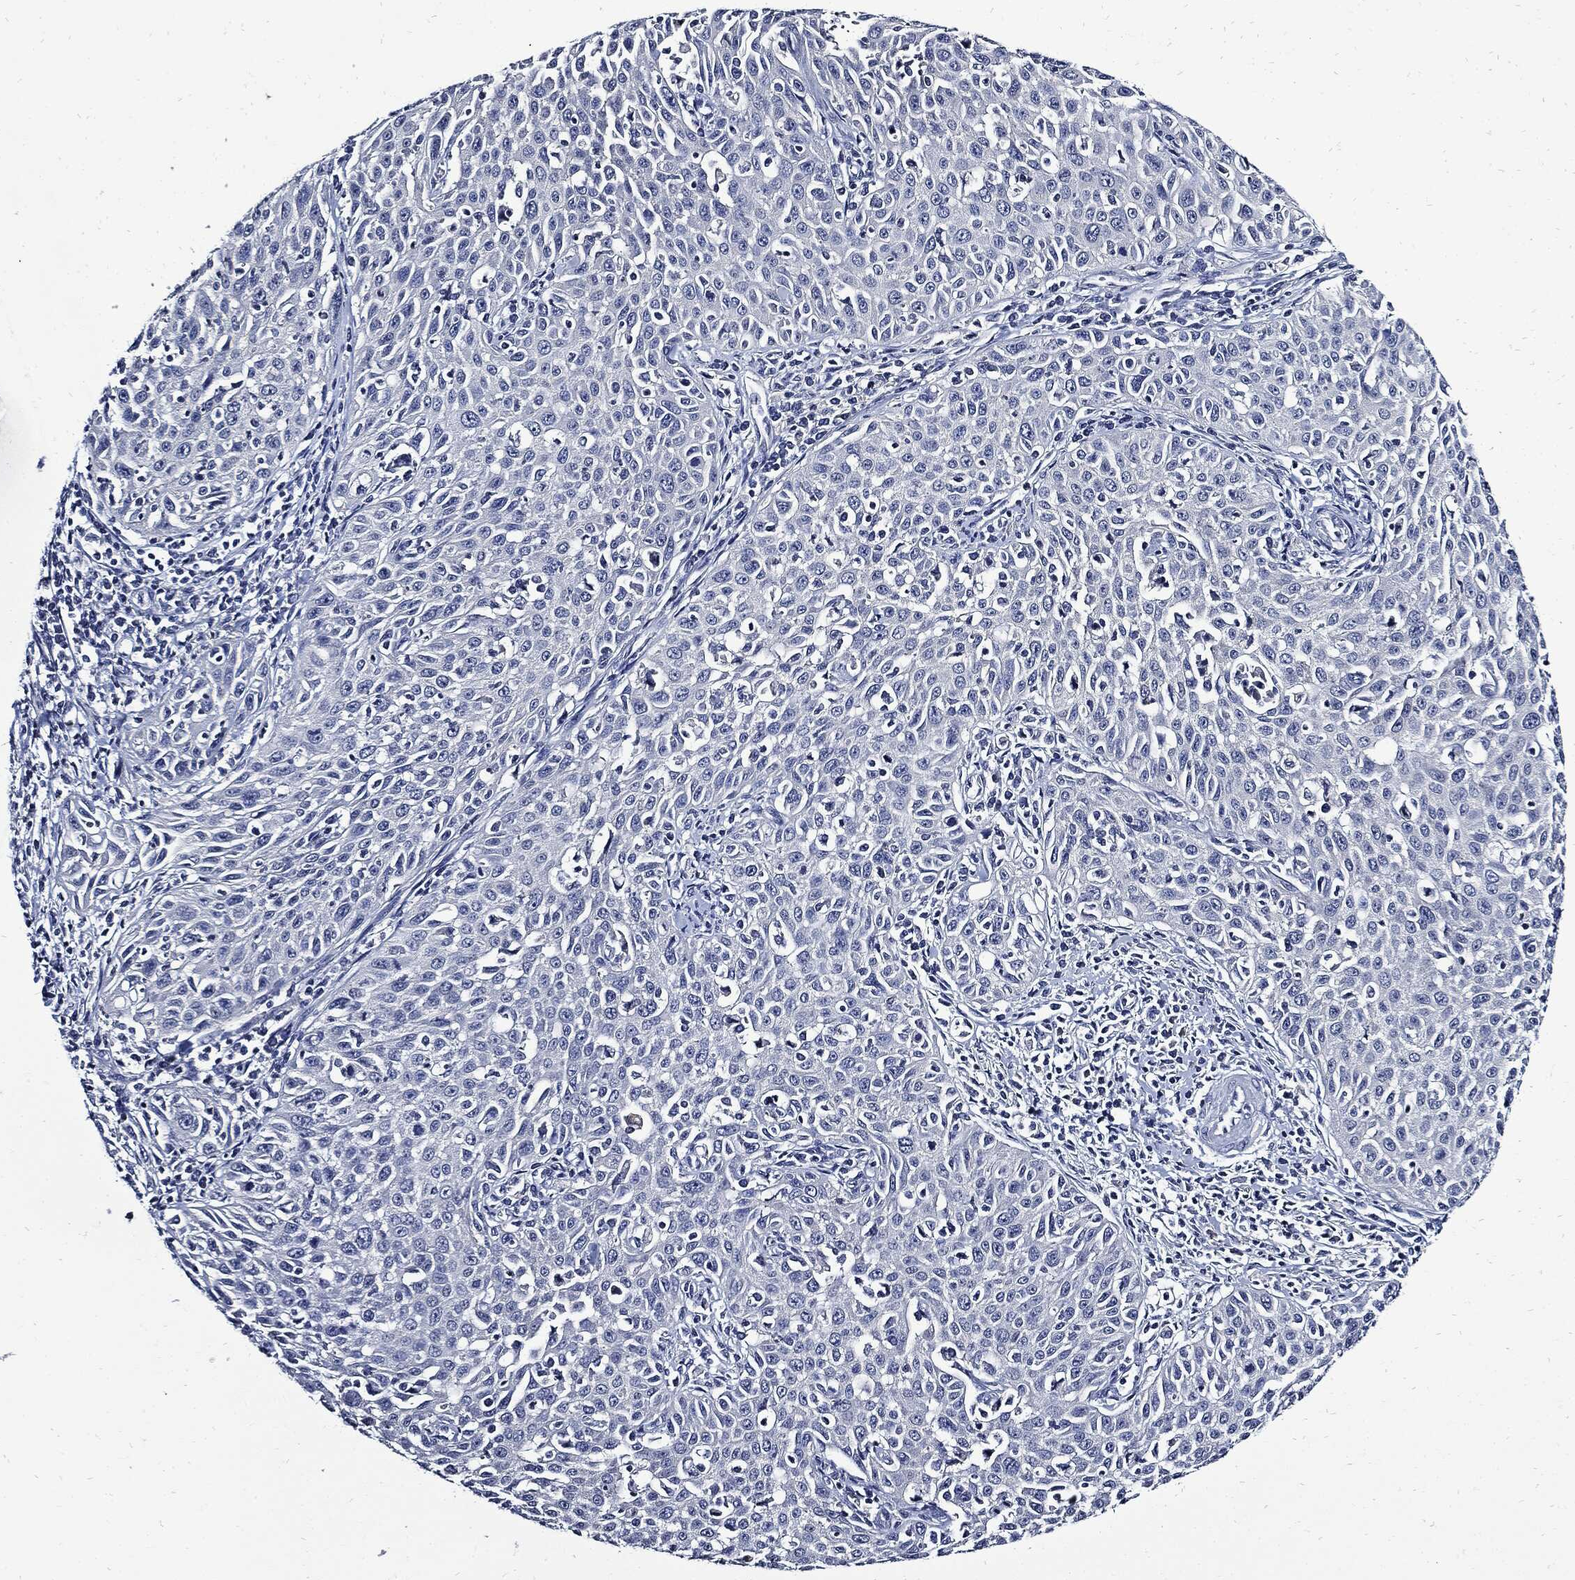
{"staining": {"intensity": "negative", "quantity": "none", "location": "none"}, "tissue": "cervical cancer", "cell_type": "Tumor cells", "image_type": "cancer", "snomed": [{"axis": "morphology", "description": "Squamous cell carcinoma, NOS"}, {"axis": "topography", "description": "Cervix"}], "caption": "Immunohistochemistry (IHC) histopathology image of human squamous cell carcinoma (cervical) stained for a protein (brown), which demonstrates no positivity in tumor cells. (Stains: DAB IHC with hematoxylin counter stain, Microscopy: brightfield microscopy at high magnification).", "gene": "CPE", "patient": {"sex": "female", "age": 26}}